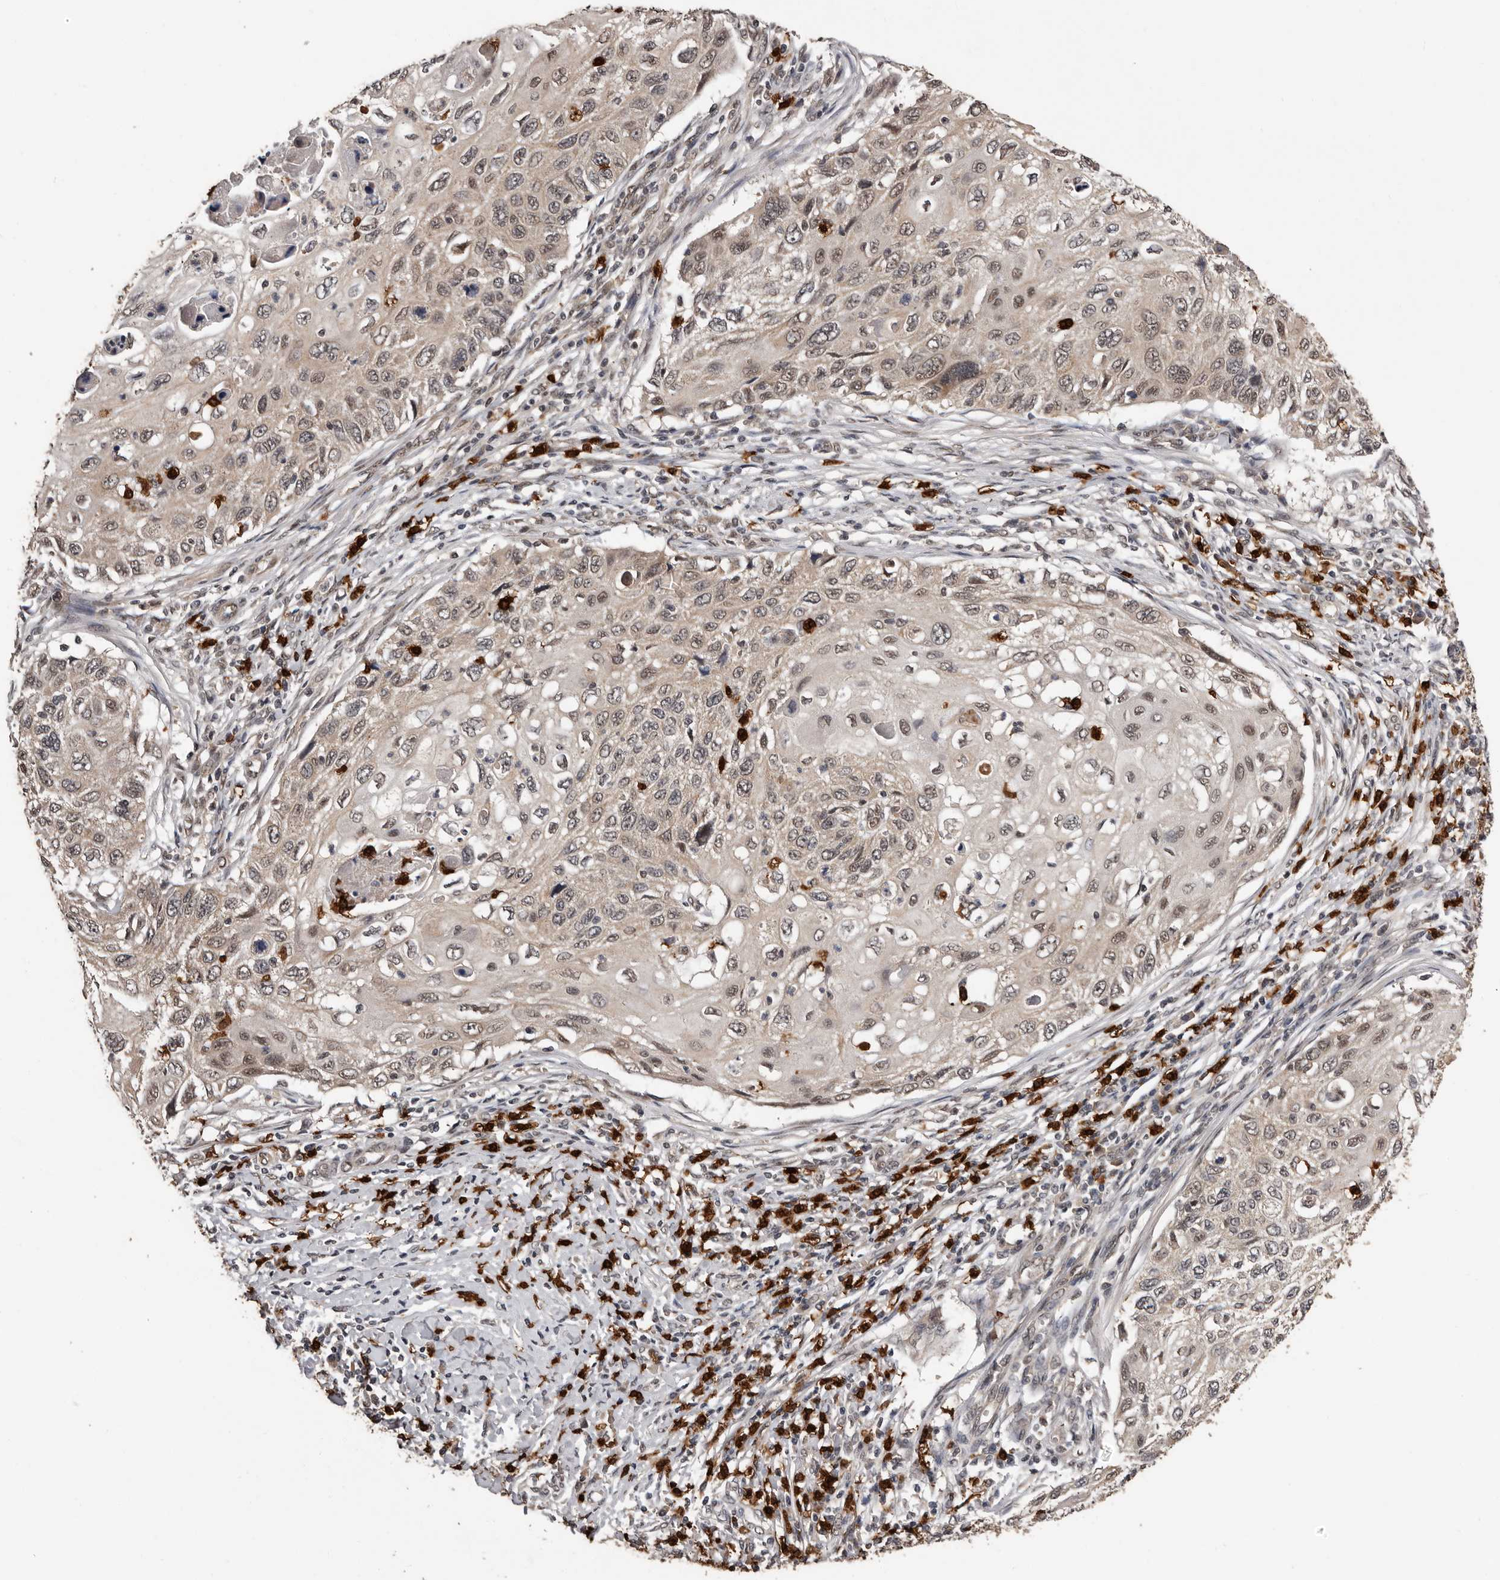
{"staining": {"intensity": "weak", "quantity": "25%-75%", "location": "cytoplasmic/membranous"}, "tissue": "cervical cancer", "cell_type": "Tumor cells", "image_type": "cancer", "snomed": [{"axis": "morphology", "description": "Squamous cell carcinoma, NOS"}, {"axis": "topography", "description": "Cervix"}], "caption": "Immunohistochemistry image of cervical cancer stained for a protein (brown), which displays low levels of weak cytoplasmic/membranous positivity in approximately 25%-75% of tumor cells.", "gene": "VPS37A", "patient": {"sex": "female", "age": 70}}